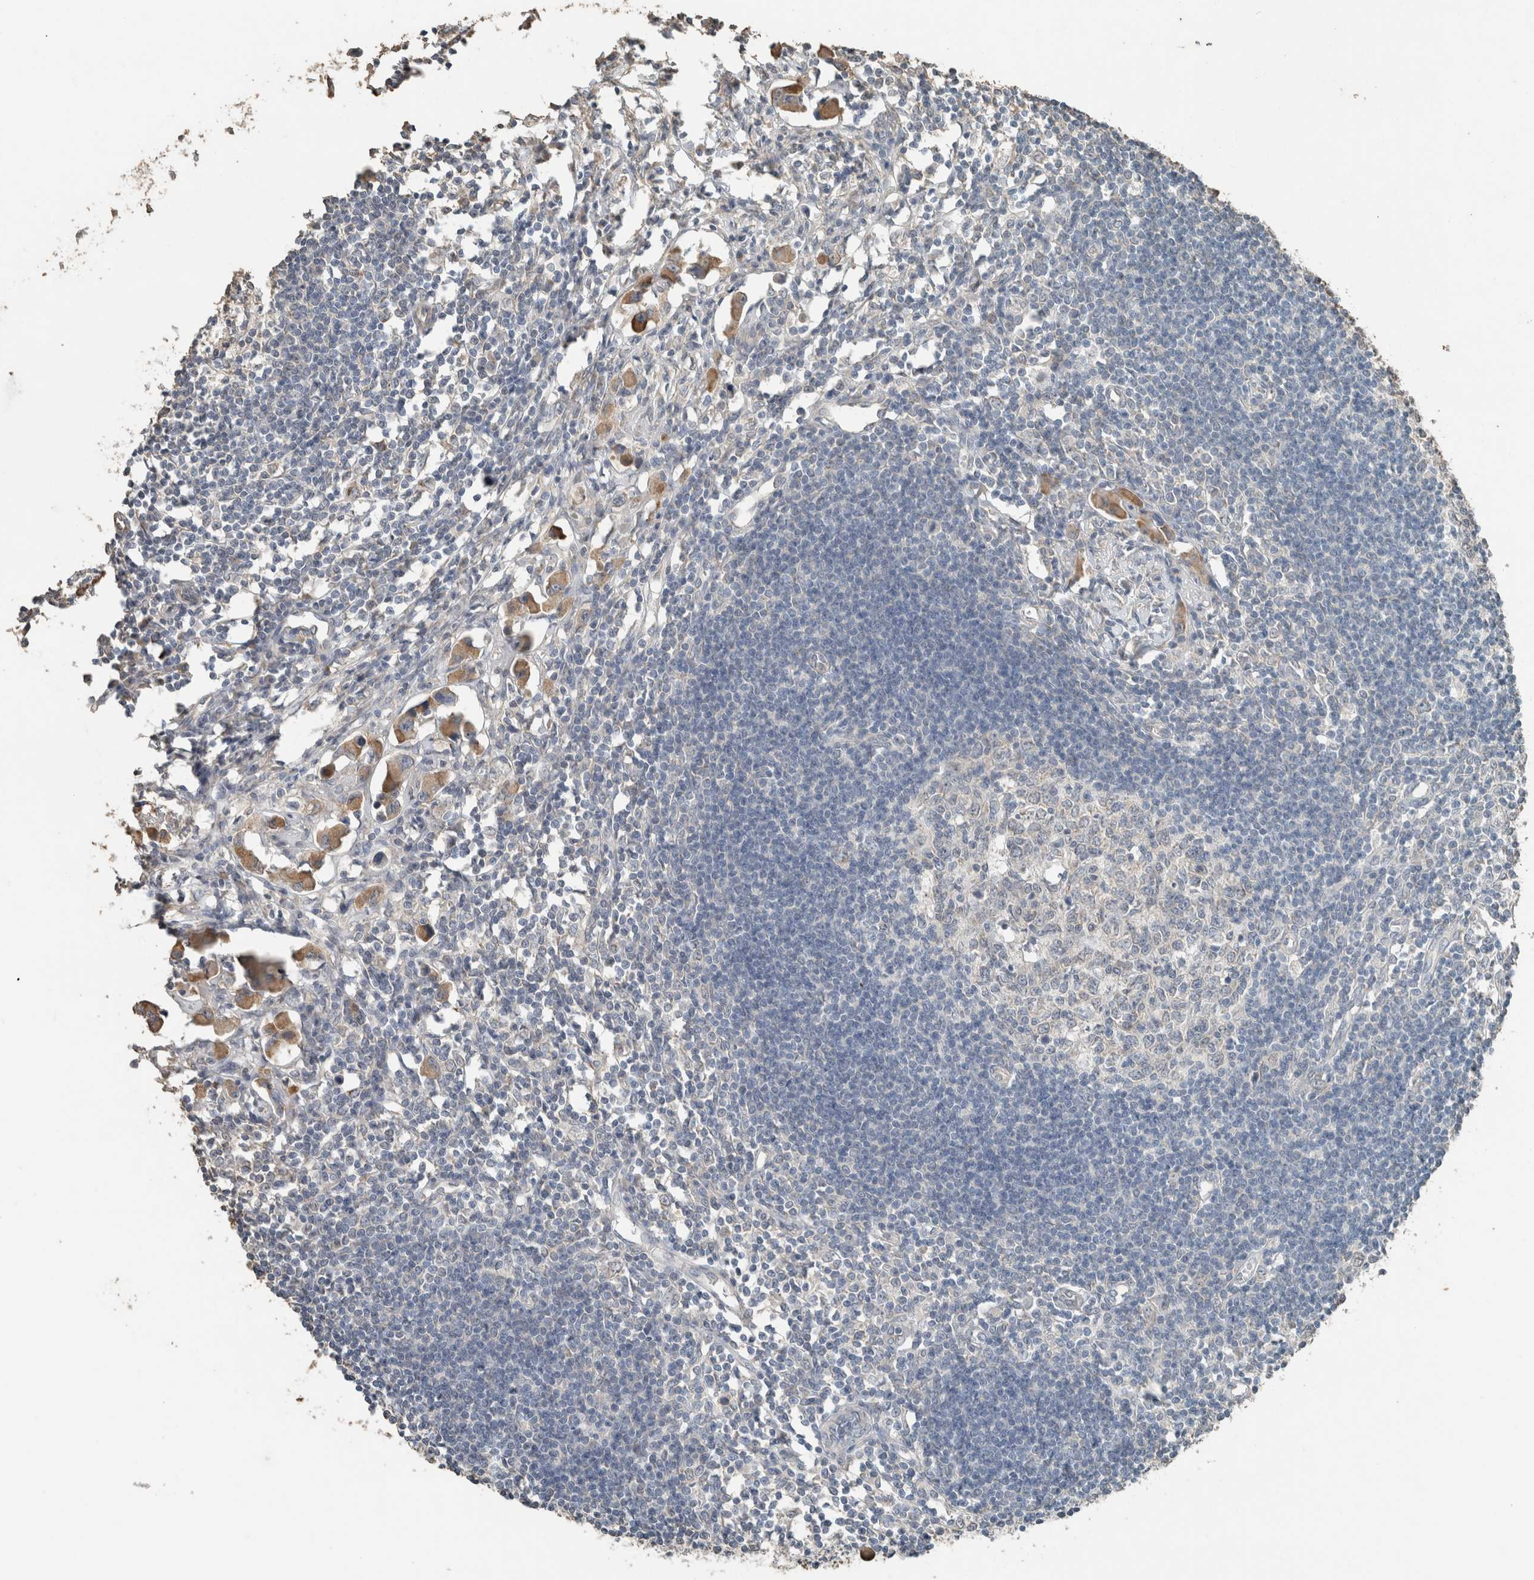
{"staining": {"intensity": "negative", "quantity": "none", "location": "none"}, "tissue": "lymph node", "cell_type": "Germinal center cells", "image_type": "normal", "snomed": [{"axis": "morphology", "description": "Normal tissue, NOS"}, {"axis": "morphology", "description": "Malignant melanoma, Metastatic site"}, {"axis": "topography", "description": "Lymph node"}], "caption": "This is an immunohistochemistry (IHC) photomicrograph of normal lymph node. There is no expression in germinal center cells.", "gene": "ACVR2B", "patient": {"sex": "male", "age": 41}}